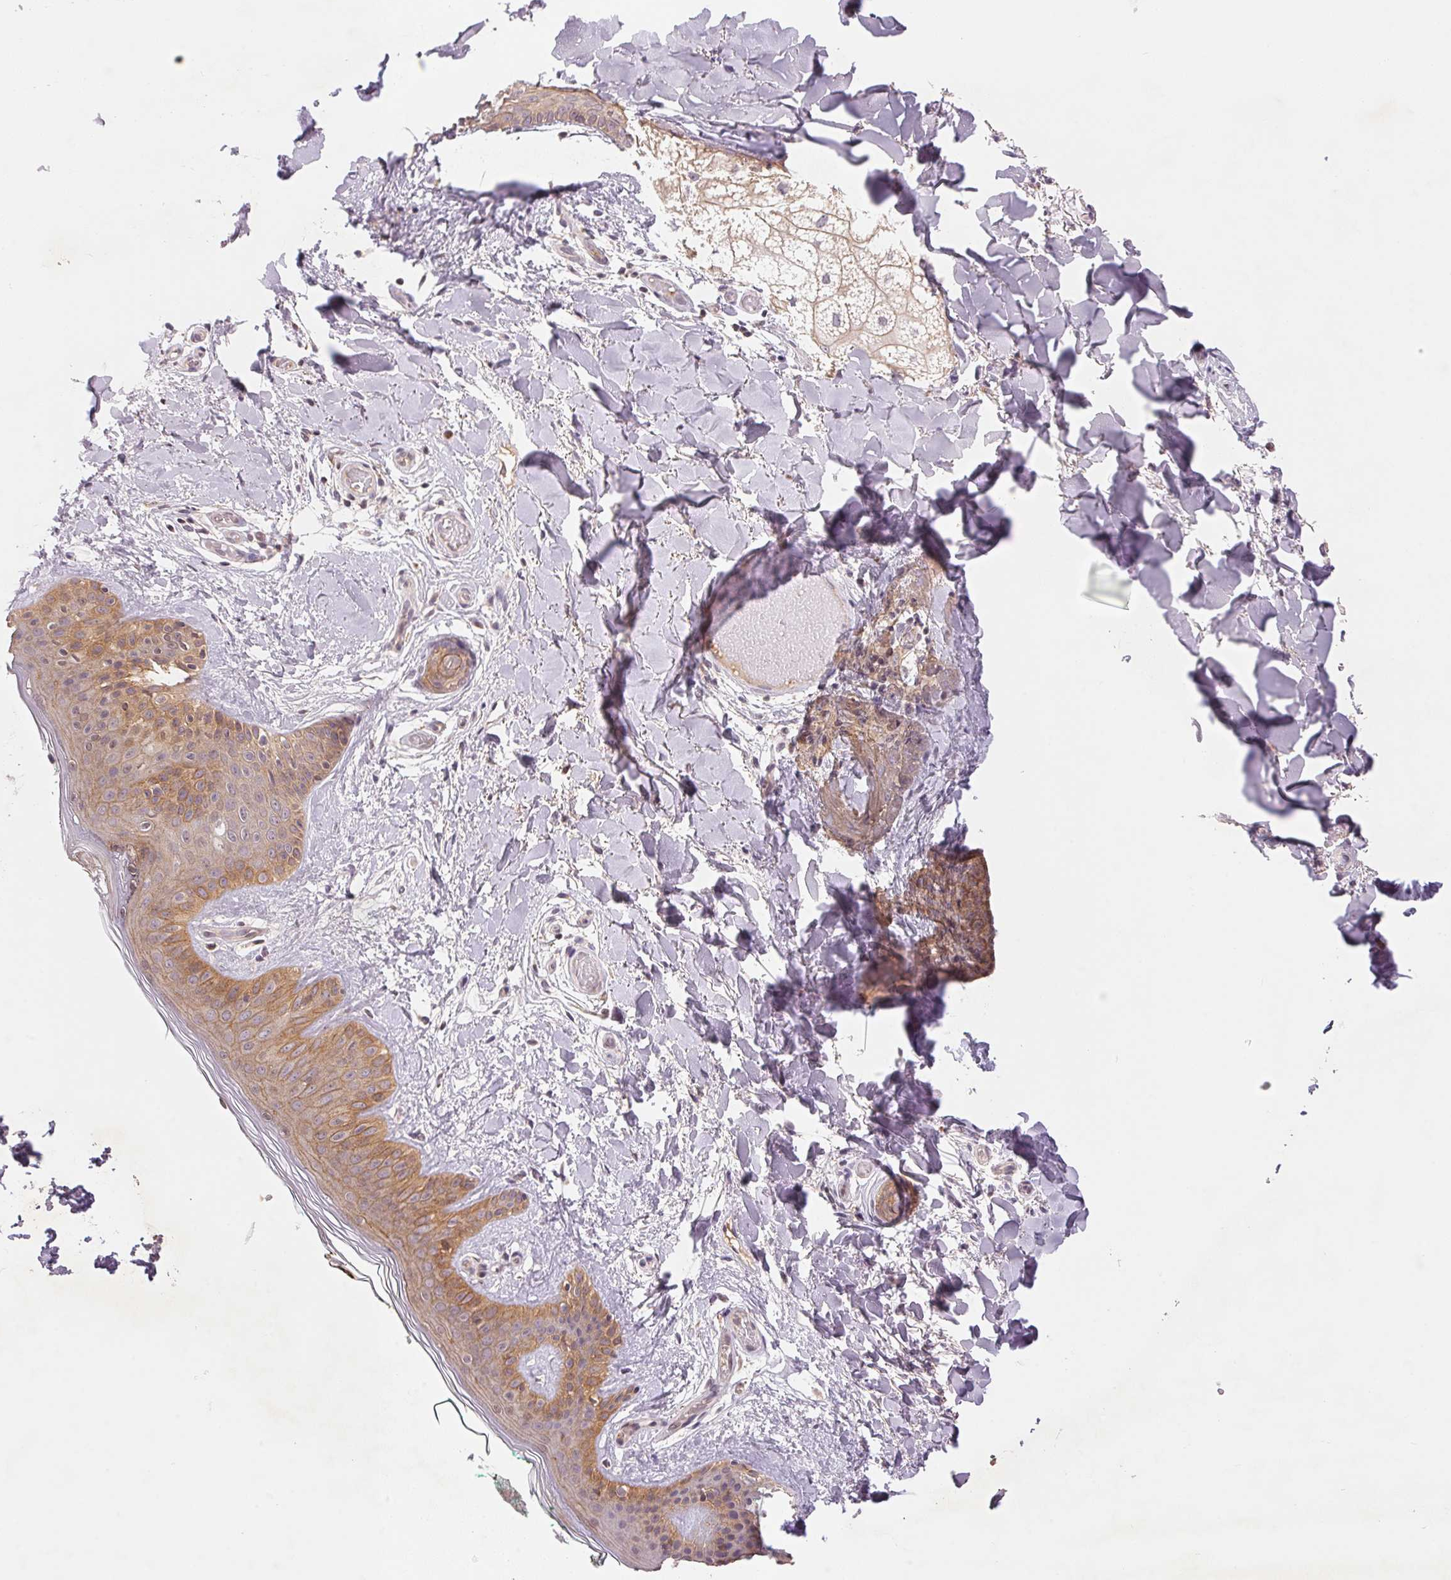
{"staining": {"intensity": "weak", "quantity": "25%-75%", "location": "cytoplasmic/membranous"}, "tissue": "skin", "cell_type": "Fibroblasts", "image_type": "normal", "snomed": [{"axis": "morphology", "description": "Normal tissue, NOS"}, {"axis": "topography", "description": "Skin"}], "caption": "The immunohistochemical stain labels weak cytoplasmic/membranous positivity in fibroblasts of normal skin. The staining was performed using DAB (3,3'-diaminobenzidine), with brown indicating positive protein expression. Nuclei are stained blue with hematoxylin.", "gene": "BNIP5", "patient": {"sex": "female", "age": 34}}